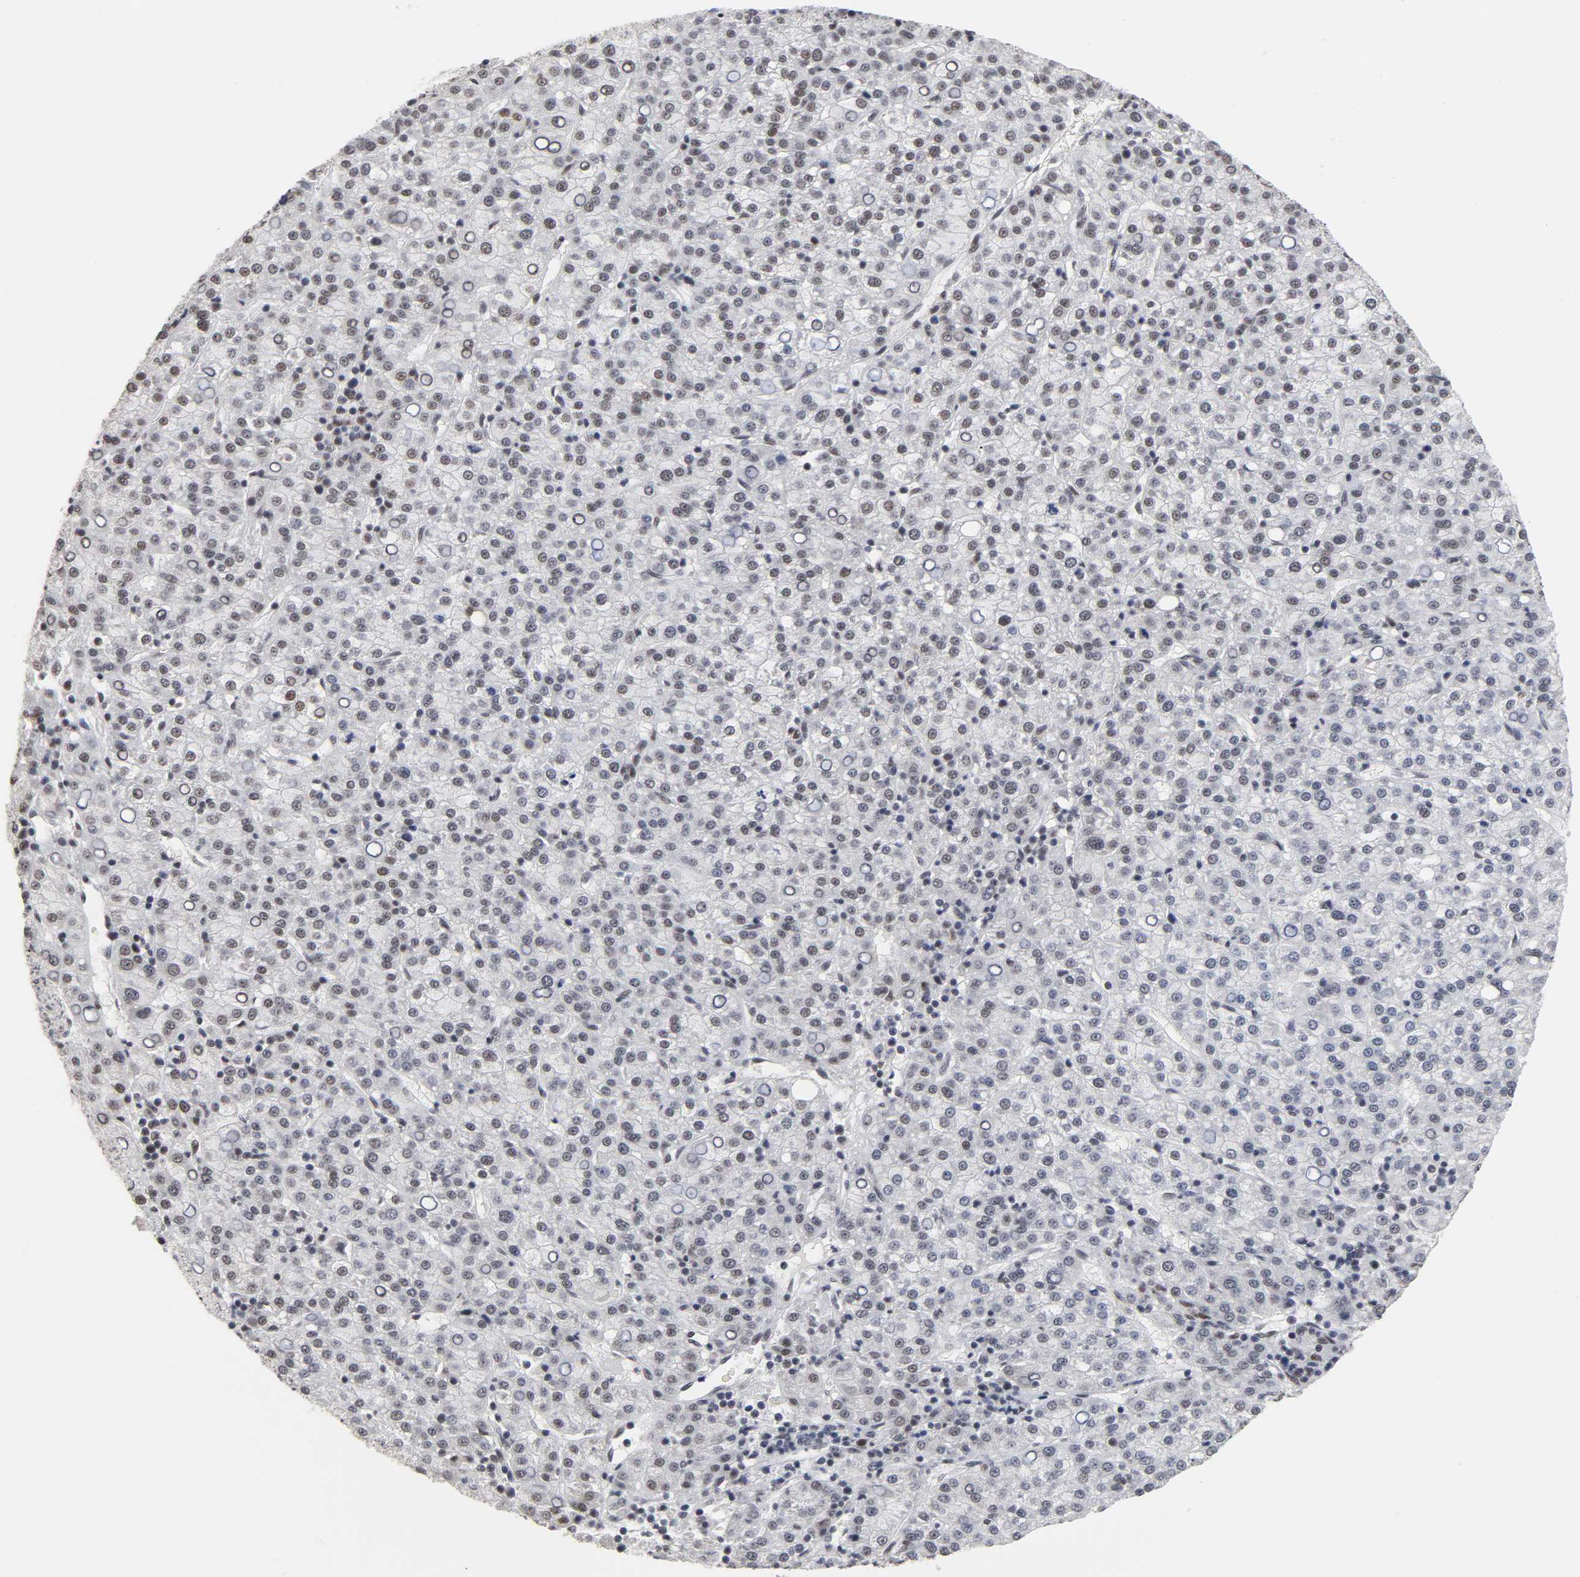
{"staining": {"intensity": "negative", "quantity": "none", "location": "none"}, "tissue": "liver cancer", "cell_type": "Tumor cells", "image_type": "cancer", "snomed": [{"axis": "morphology", "description": "Carcinoma, Hepatocellular, NOS"}, {"axis": "topography", "description": "Liver"}], "caption": "Photomicrograph shows no significant protein expression in tumor cells of hepatocellular carcinoma (liver).", "gene": "TRIM33", "patient": {"sex": "female", "age": 58}}